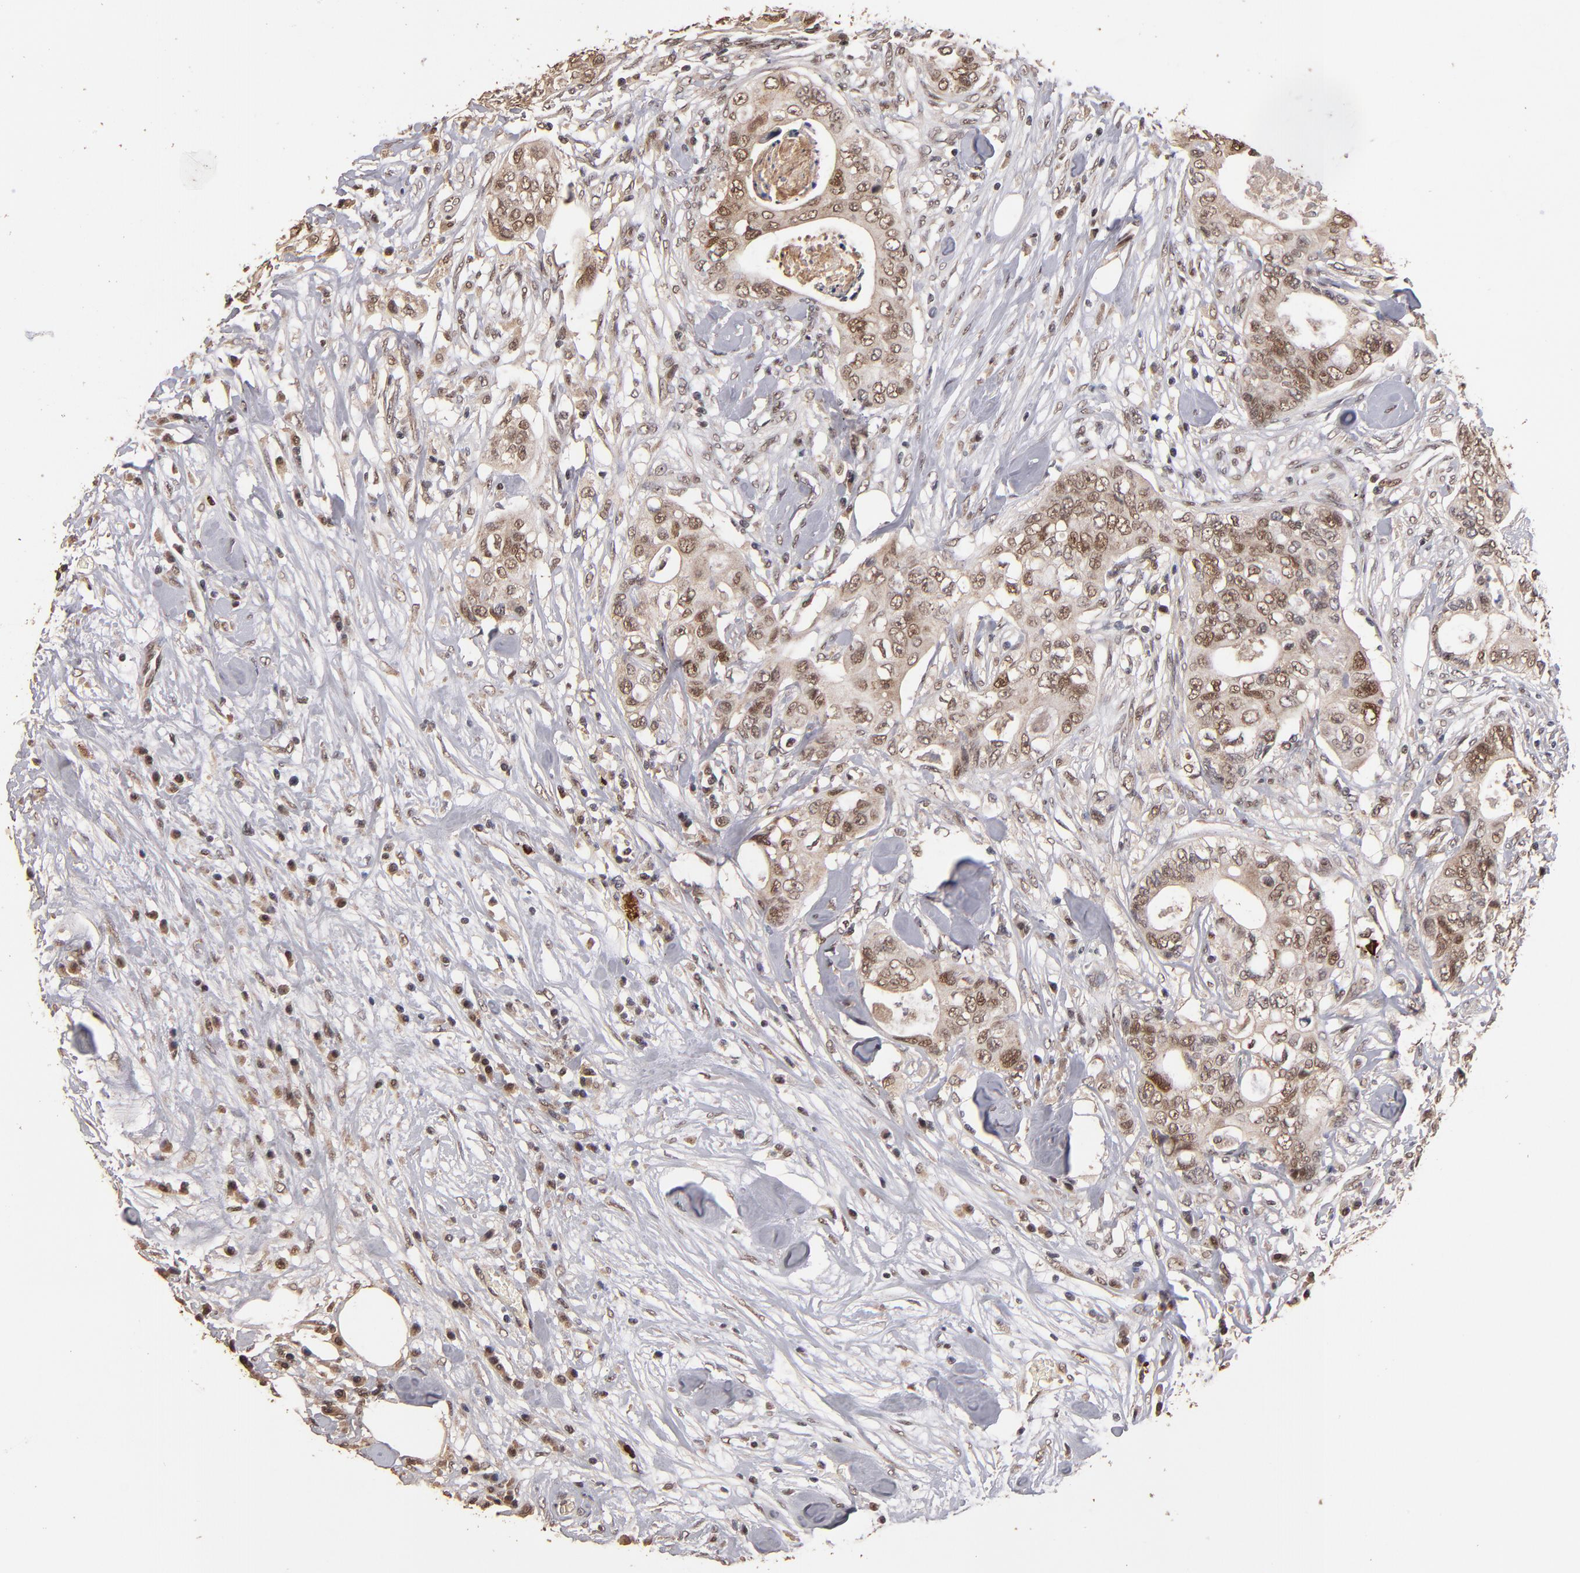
{"staining": {"intensity": "moderate", "quantity": "25%-75%", "location": "cytoplasmic/membranous,nuclear"}, "tissue": "colorectal cancer", "cell_type": "Tumor cells", "image_type": "cancer", "snomed": [{"axis": "morphology", "description": "Adenocarcinoma, NOS"}, {"axis": "topography", "description": "Rectum"}], "caption": "Brown immunohistochemical staining in human colorectal cancer reveals moderate cytoplasmic/membranous and nuclear staining in about 25%-75% of tumor cells.", "gene": "EAPP", "patient": {"sex": "female", "age": 57}}